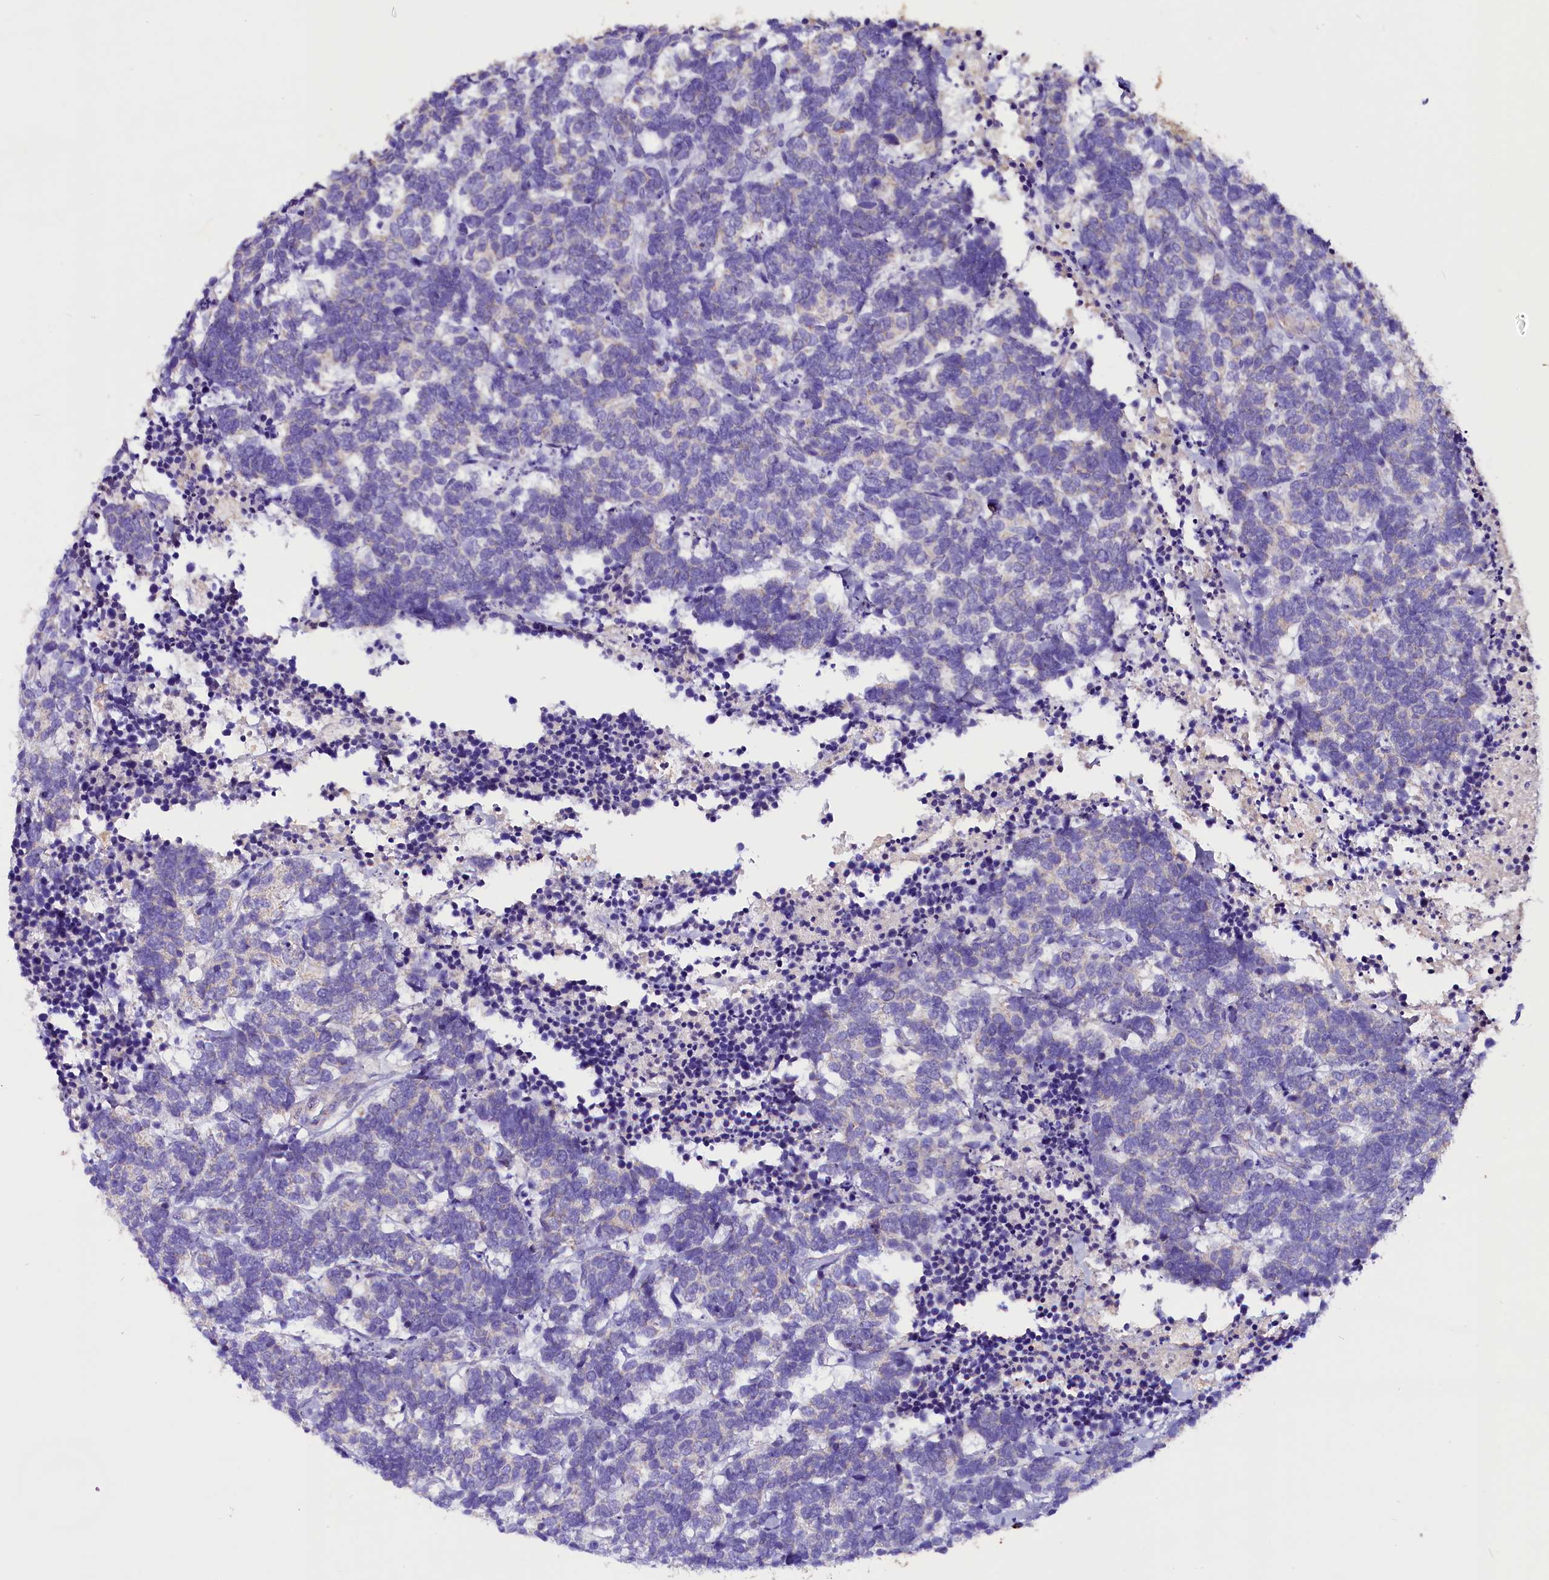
{"staining": {"intensity": "negative", "quantity": "none", "location": "none"}, "tissue": "carcinoid", "cell_type": "Tumor cells", "image_type": "cancer", "snomed": [{"axis": "morphology", "description": "Carcinoma, NOS"}, {"axis": "morphology", "description": "Carcinoid, malignant, NOS"}, {"axis": "topography", "description": "Urinary bladder"}], "caption": "IHC of carcinoid (malignant) exhibits no positivity in tumor cells.", "gene": "SIX5", "patient": {"sex": "male", "age": 57}}